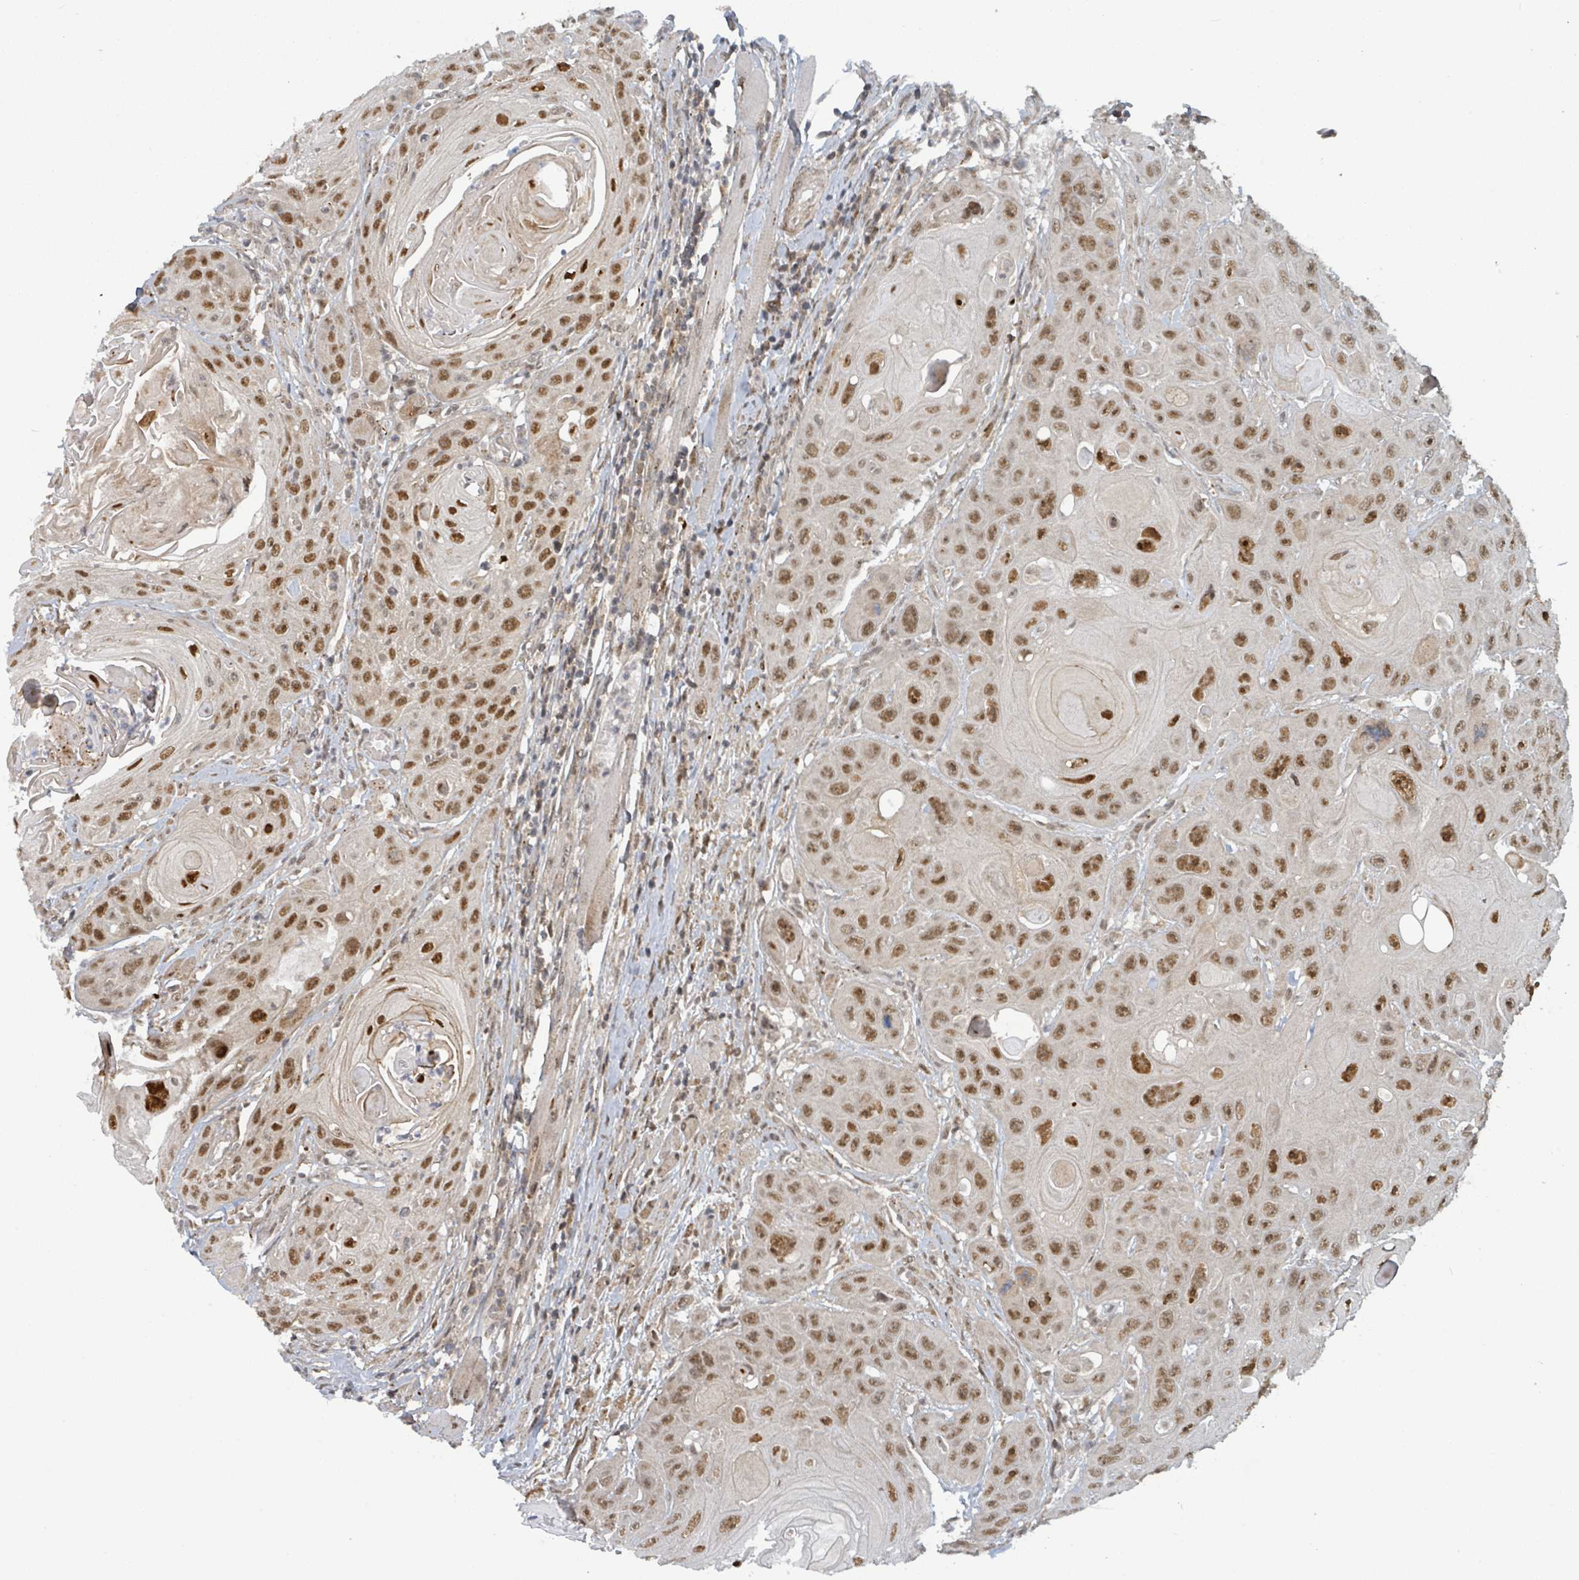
{"staining": {"intensity": "moderate", "quantity": ">75%", "location": "nuclear"}, "tissue": "head and neck cancer", "cell_type": "Tumor cells", "image_type": "cancer", "snomed": [{"axis": "morphology", "description": "Squamous cell carcinoma, NOS"}, {"axis": "topography", "description": "Head-Neck"}], "caption": "IHC histopathology image of neoplastic tissue: head and neck squamous cell carcinoma stained using immunohistochemistry displays medium levels of moderate protein expression localized specifically in the nuclear of tumor cells, appearing as a nuclear brown color.", "gene": "GTF3C1", "patient": {"sex": "female", "age": 59}}